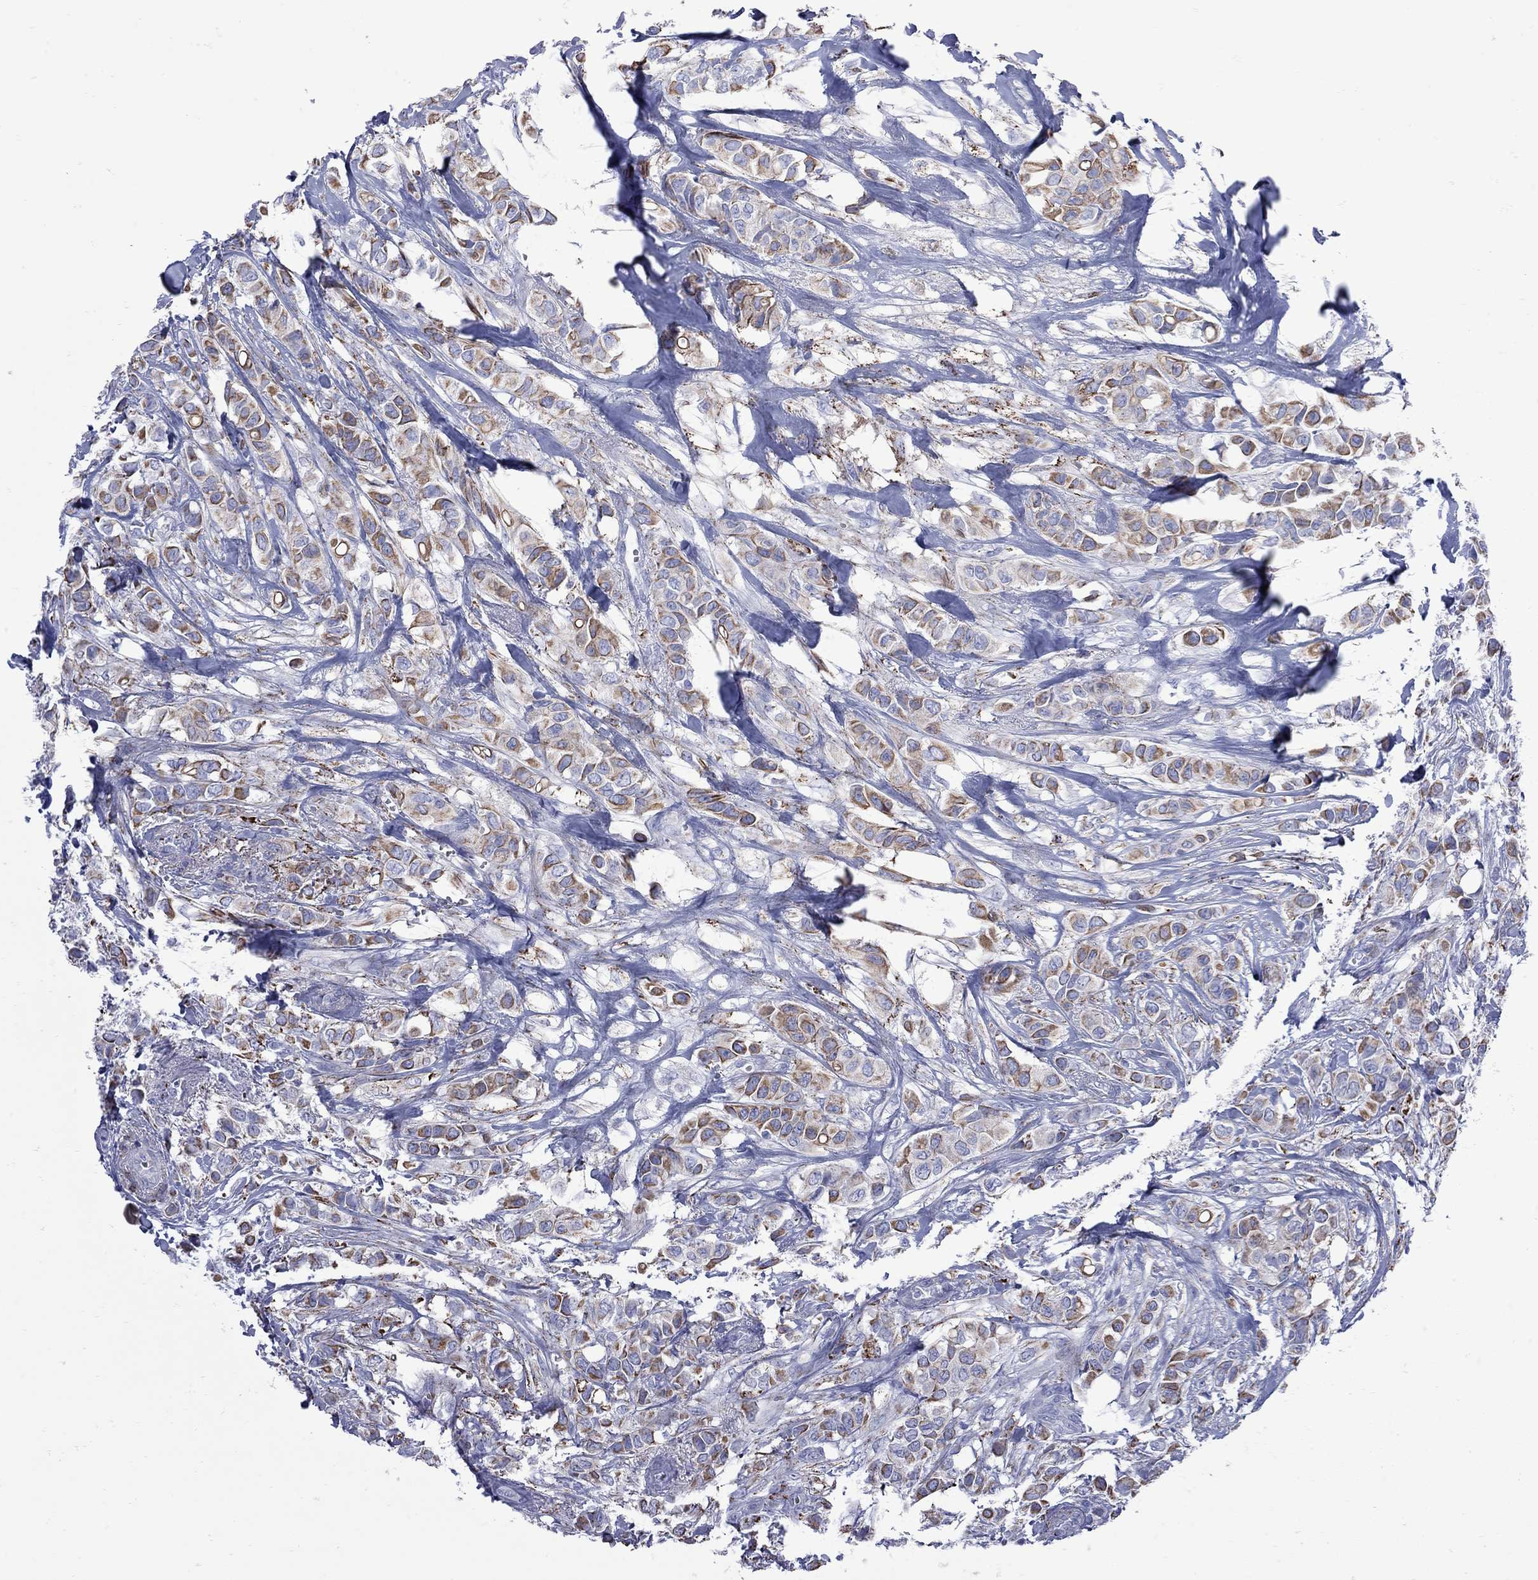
{"staining": {"intensity": "strong", "quantity": "25%-75%", "location": "cytoplasmic/membranous"}, "tissue": "breast cancer", "cell_type": "Tumor cells", "image_type": "cancer", "snomed": [{"axis": "morphology", "description": "Duct carcinoma"}, {"axis": "topography", "description": "Breast"}], "caption": "Breast cancer (infiltrating ductal carcinoma) stained with DAB immunohistochemistry (IHC) exhibits high levels of strong cytoplasmic/membranous staining in approximately 25%-75% of tumor cells. The staining is performed using DAB (3,3'-diaminobenzidine) brown chromogen to label protein expression. The nuclei are counter-stained blue using hematoxylin.", "gene": "SESTD1", "patient": {"sex": "female", "age": 85}}